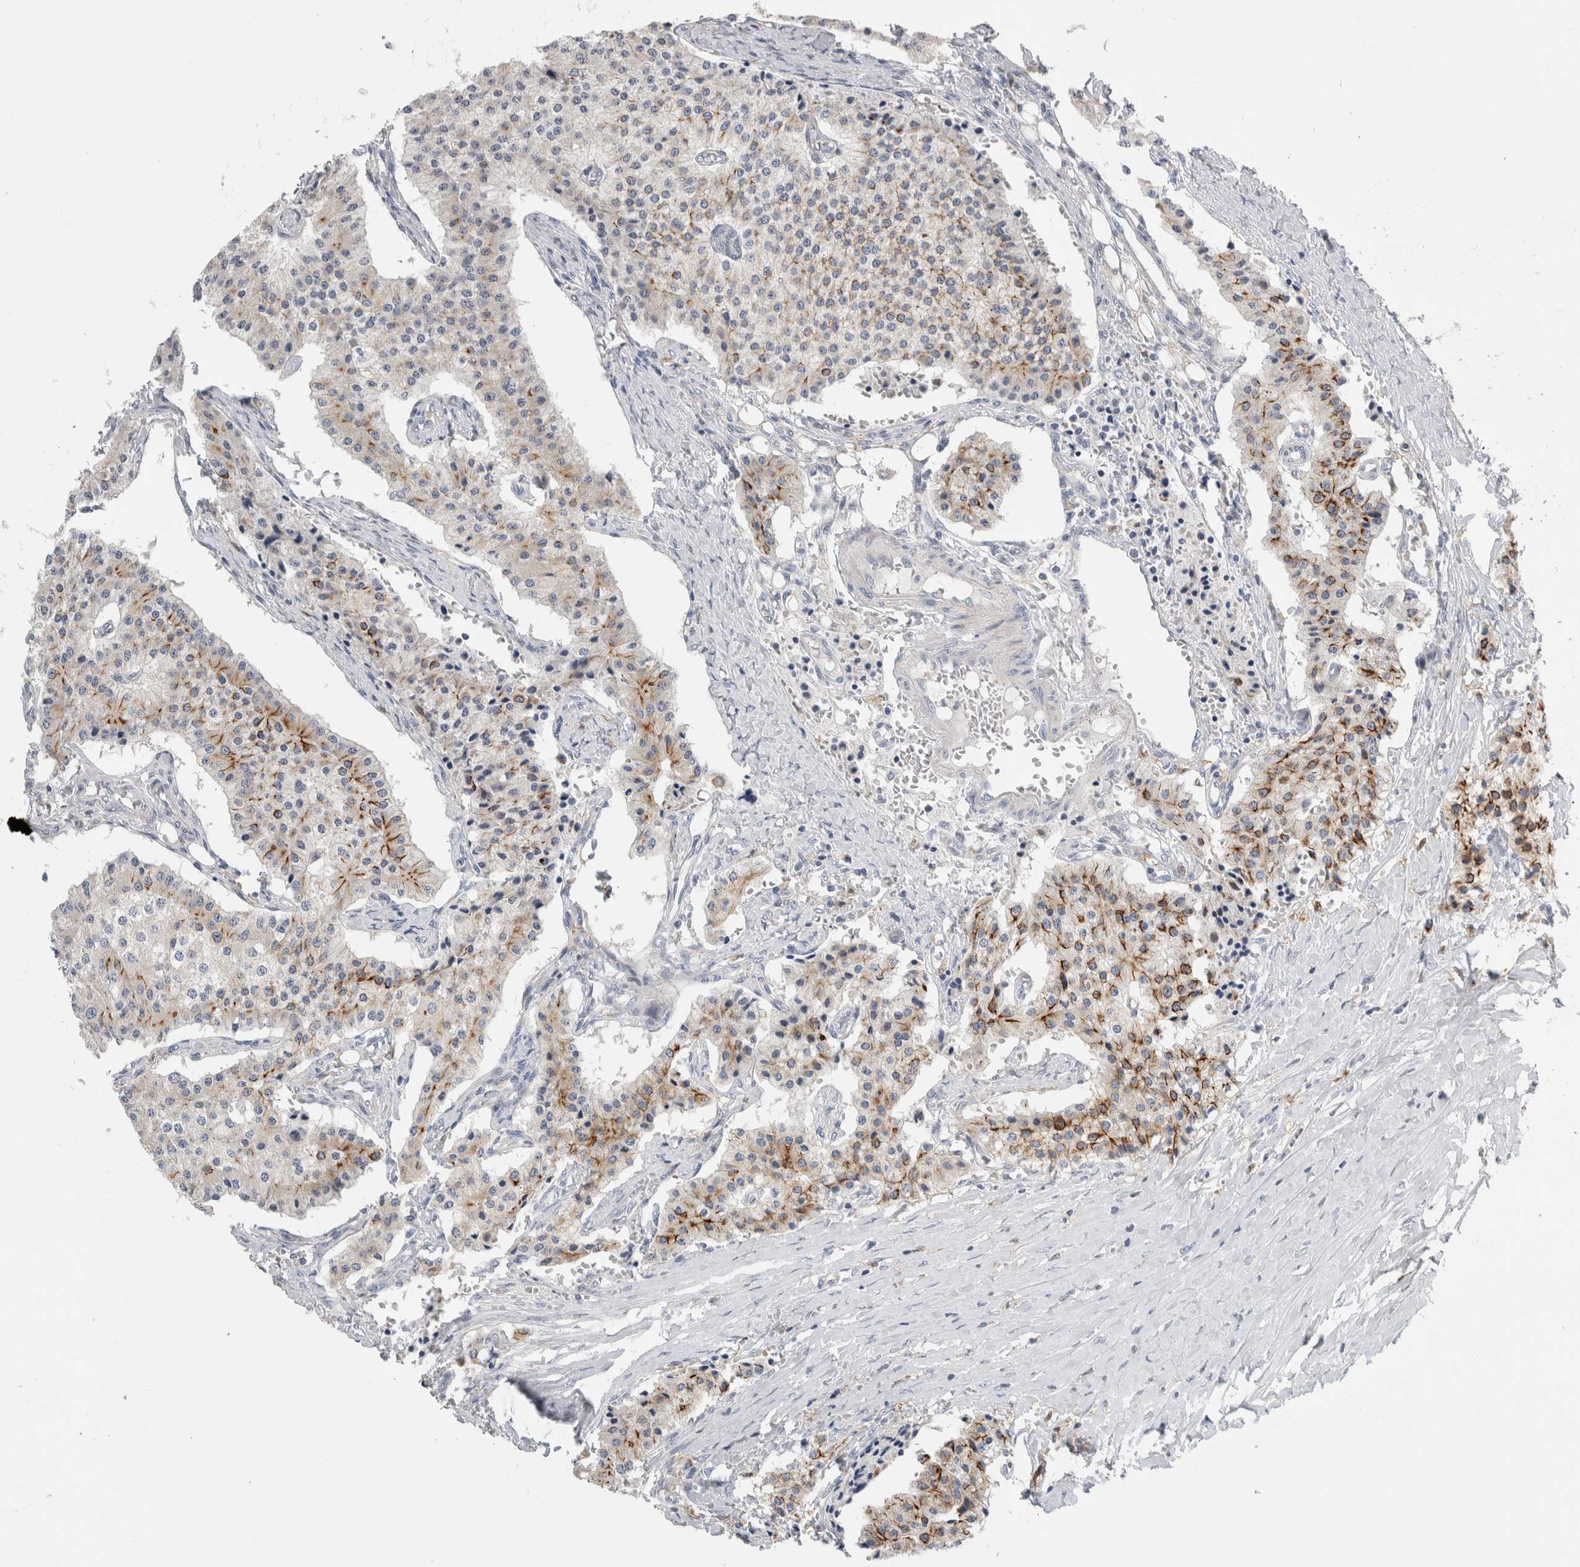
{"staining": {"intensity": "strong", "quantity": "<25%", "location": "cytoplasmic/membranous"}, "tissue": "carcinoid", "cell_type": "Tumor cells", "image_type": "cancer", "snomed": [{"axis": "morphology", "description": "Carcinoid, malignant, NOS"}, {"axis": "topography", "description": "Colon"}], "caption": "A brown stain highlights strong cytoplasmic/membranous expression of a protein in carcinoid tumor cells.", "gene": "SLC20A2", "patient": {"sex": "female", "age": 52}}